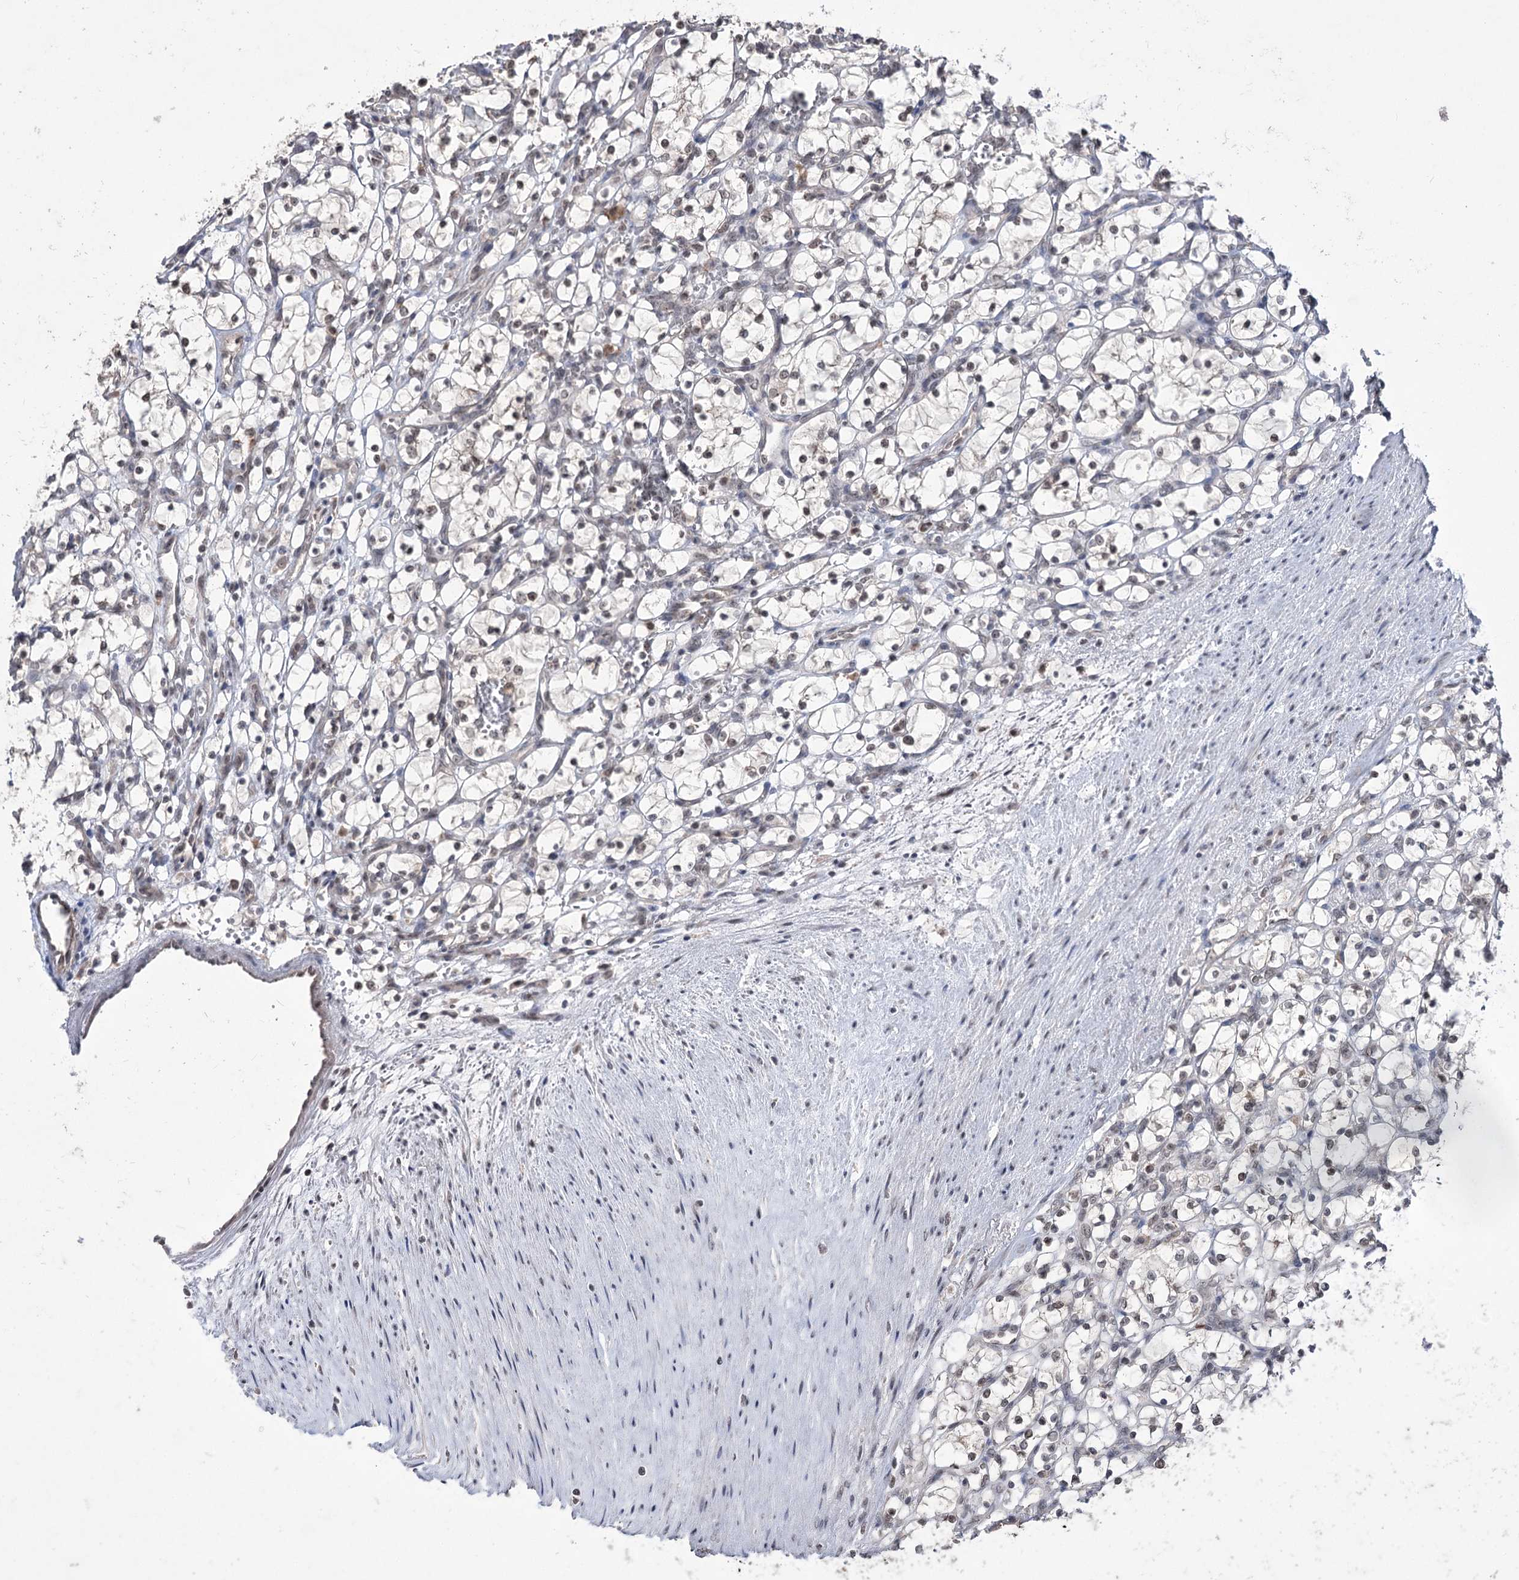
{"staining": {"intensity": "weak", "quantity": "<25%", "location": "nuclear"}, "tissue": "renal cancer", "cell_type": "Tumor cells", "image_type": "cancer", "snomed": [{"axis": "morphology", "description": "Adenocarcinoma, NOS"}, {"axis": "topography", "description": "Kidney"}], "caption": "Histopathology image shows no significant protein positivity in tumor cells of renal cancer (adenocarcinoma). (Immunohistochemistry, brightfield microscopy, high magnification).", "gene": "VGLL4", "patient": {"sex": "female", "age": 69}}